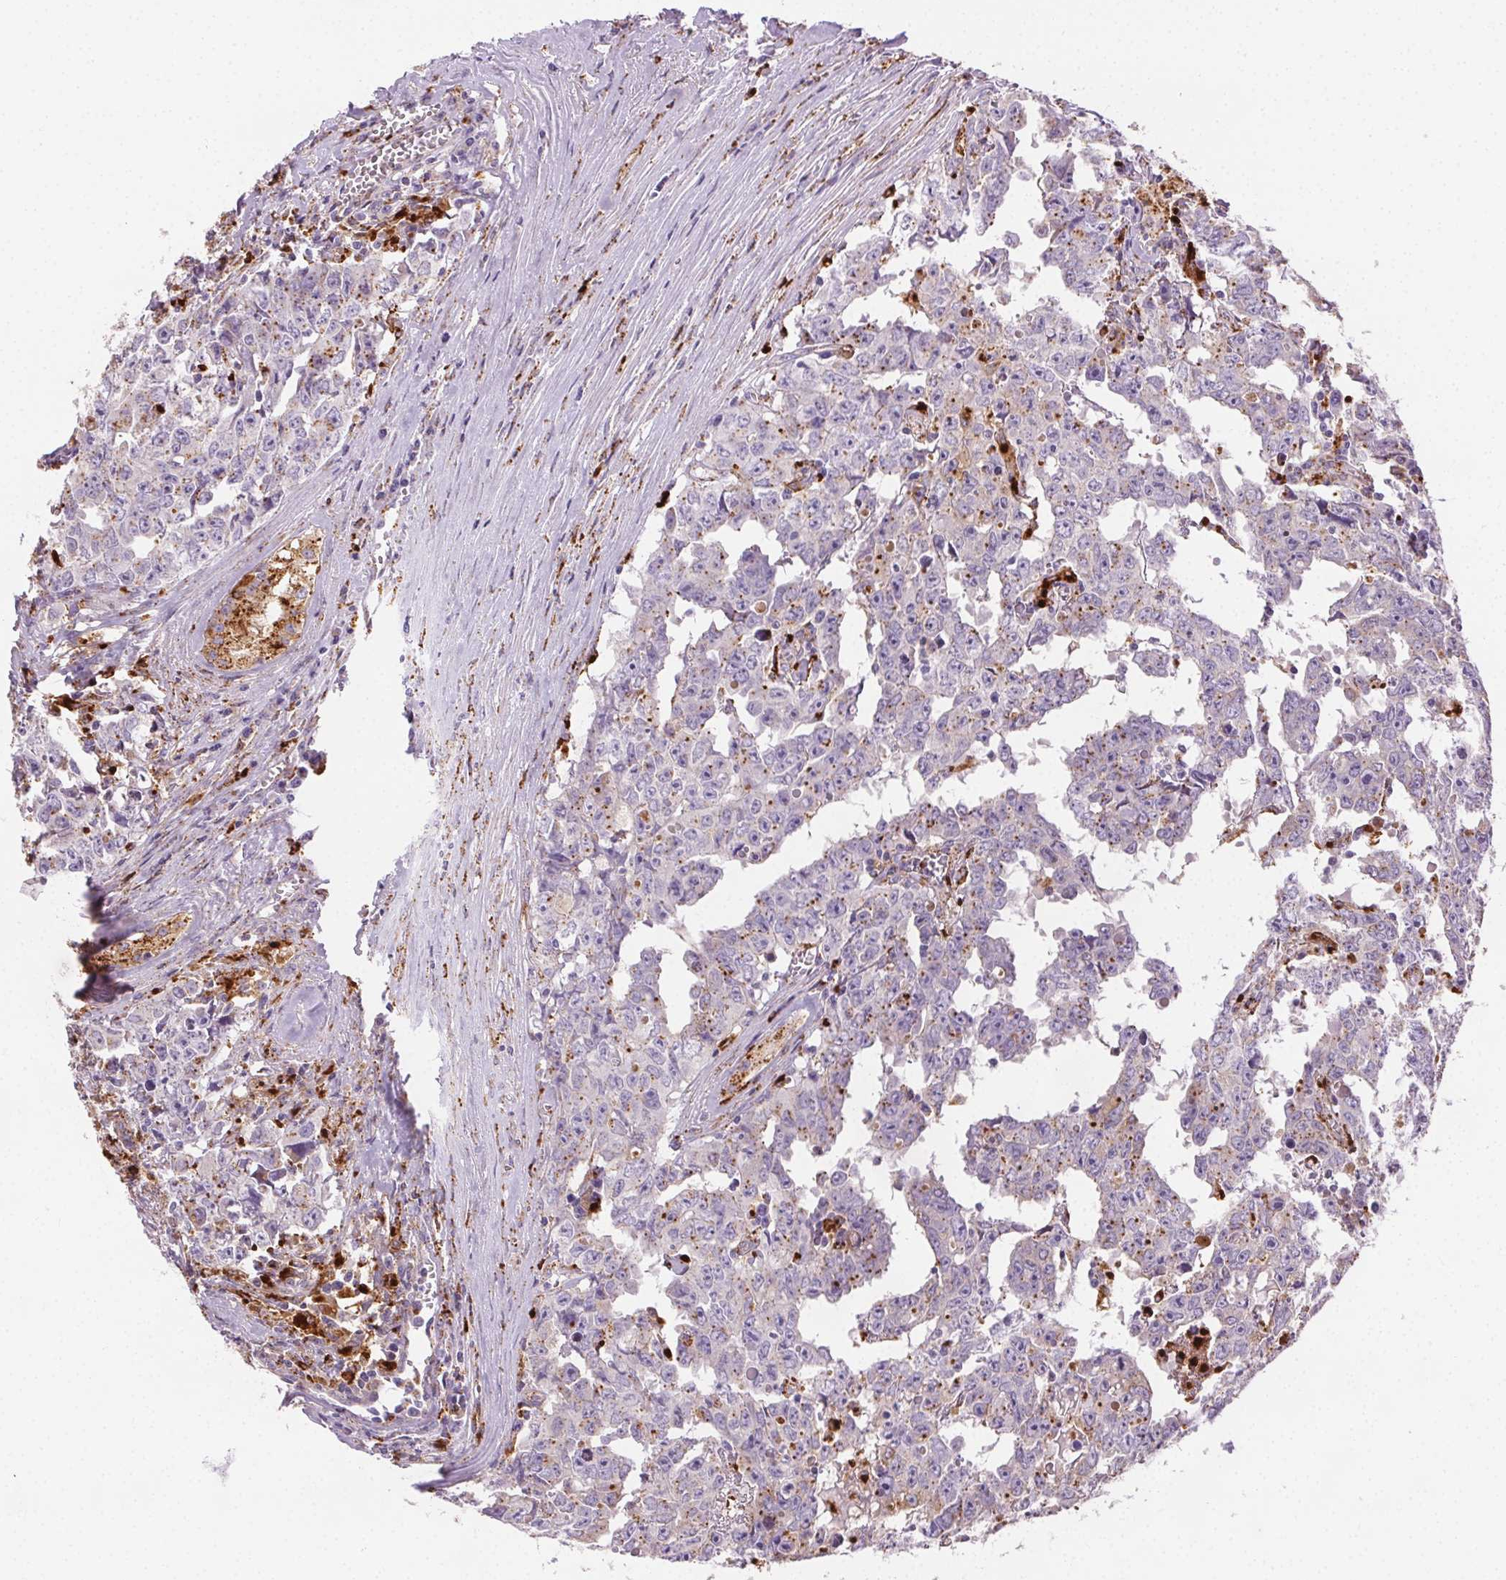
{"staining": {"intensity": "weak", "quantity": "<25%", "location": "cytoplasmic/membranous"}, "tissue": "testis cancer", "cell_type": "Tumor cells", "image_type": "cancer", "snomed": [{"axis": "morphology", "description": "Carcinoma, Embryonal, NOS"}, {"axis": "topography", "description": "Testis"}], "caption": "The image displays no significant staining in tumor cells of testis embryonal carcinoma.", "gene": "SCPEP1", "patient": {"sex": "male", "age": 22}}